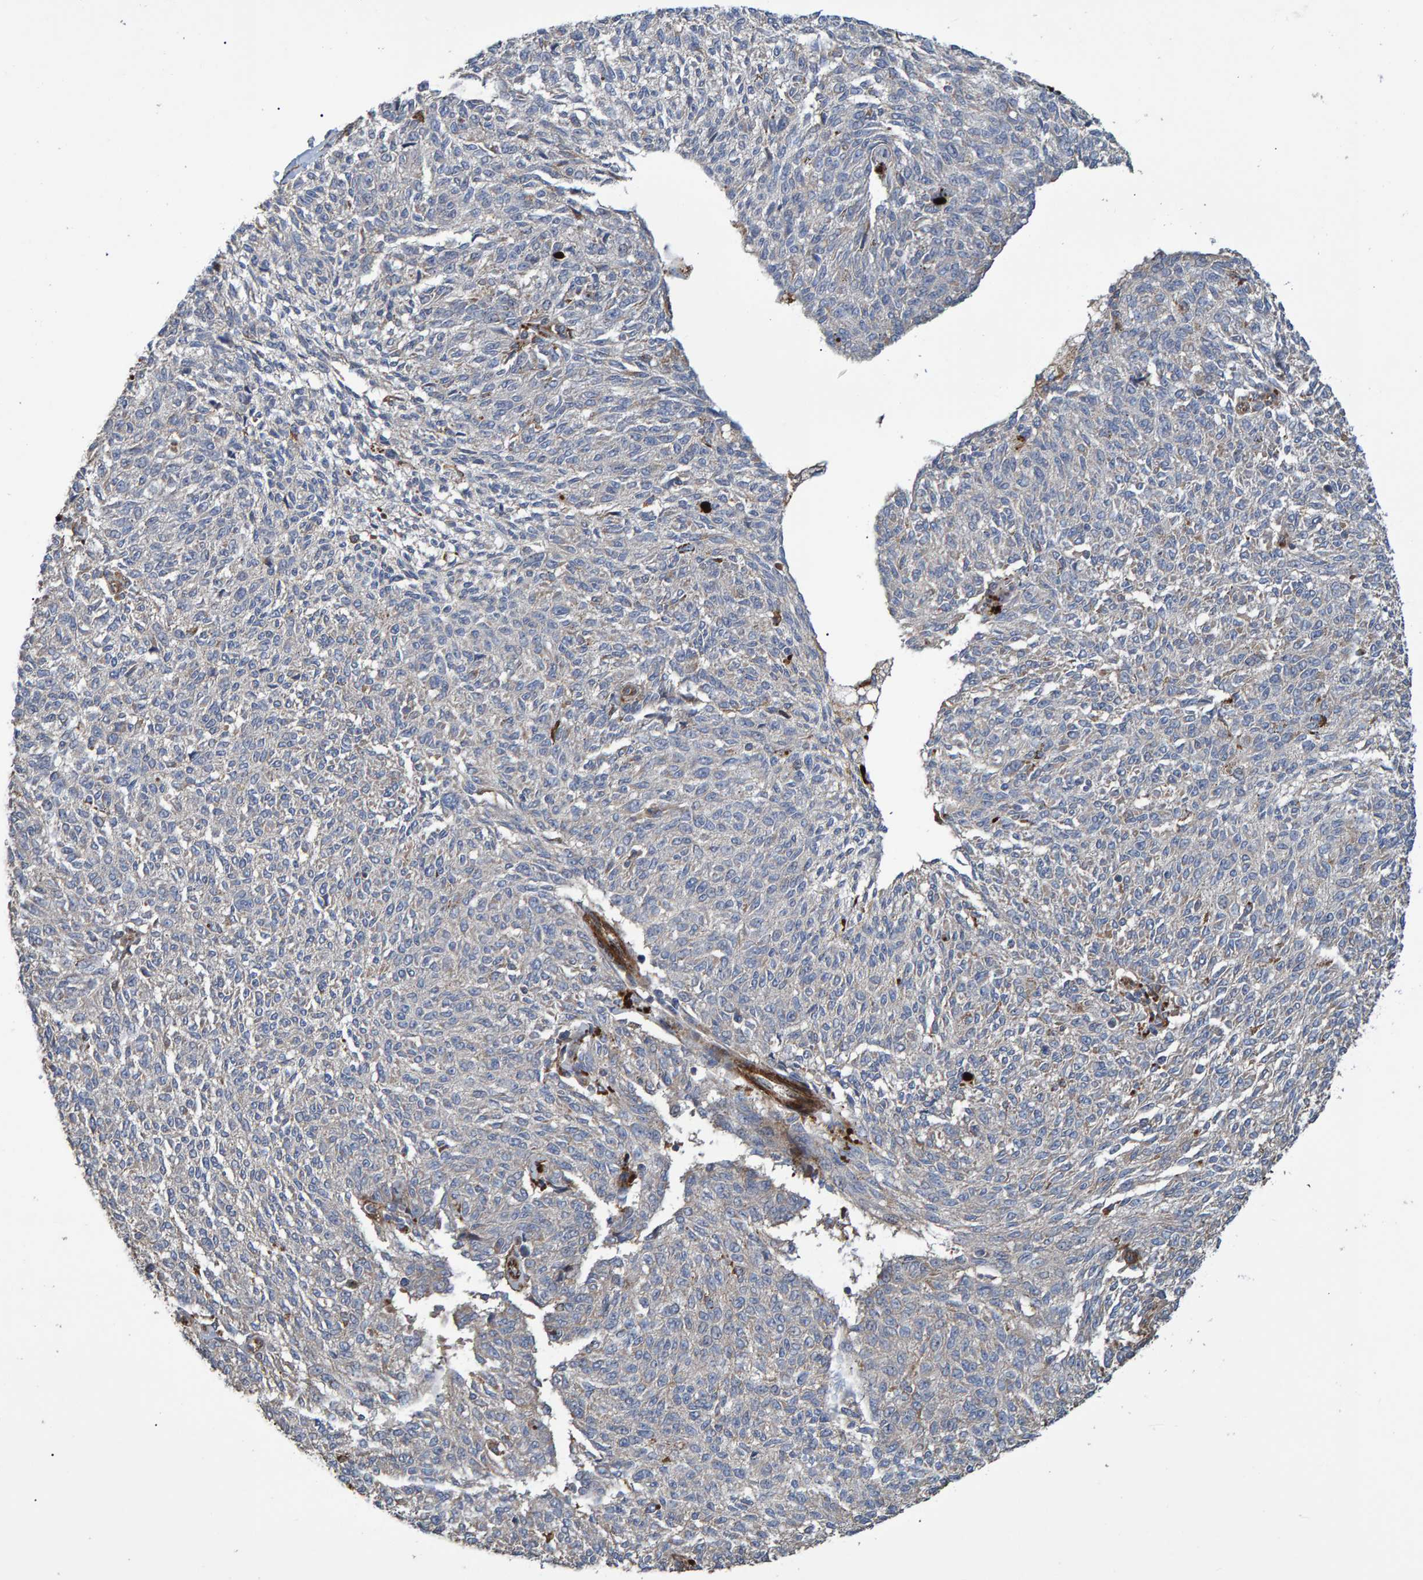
{"staining": {"intensity": "negative", "quantity": "none", "location": "none"}, "tissue": "melanoma", "cell_type": "Tumor cells", "image_type": "cancer", "snomed": [{"axis": "morphology", "description": "Malignant melanoma, NOS"}, {"axis": "topography", "description": "Skin"}], "caption": "This is an IHC image of malignant melanoma. There is no expression in tumor cells.", "gene": "SLIT2", "patient": {"sex": "female", "age": 72}}